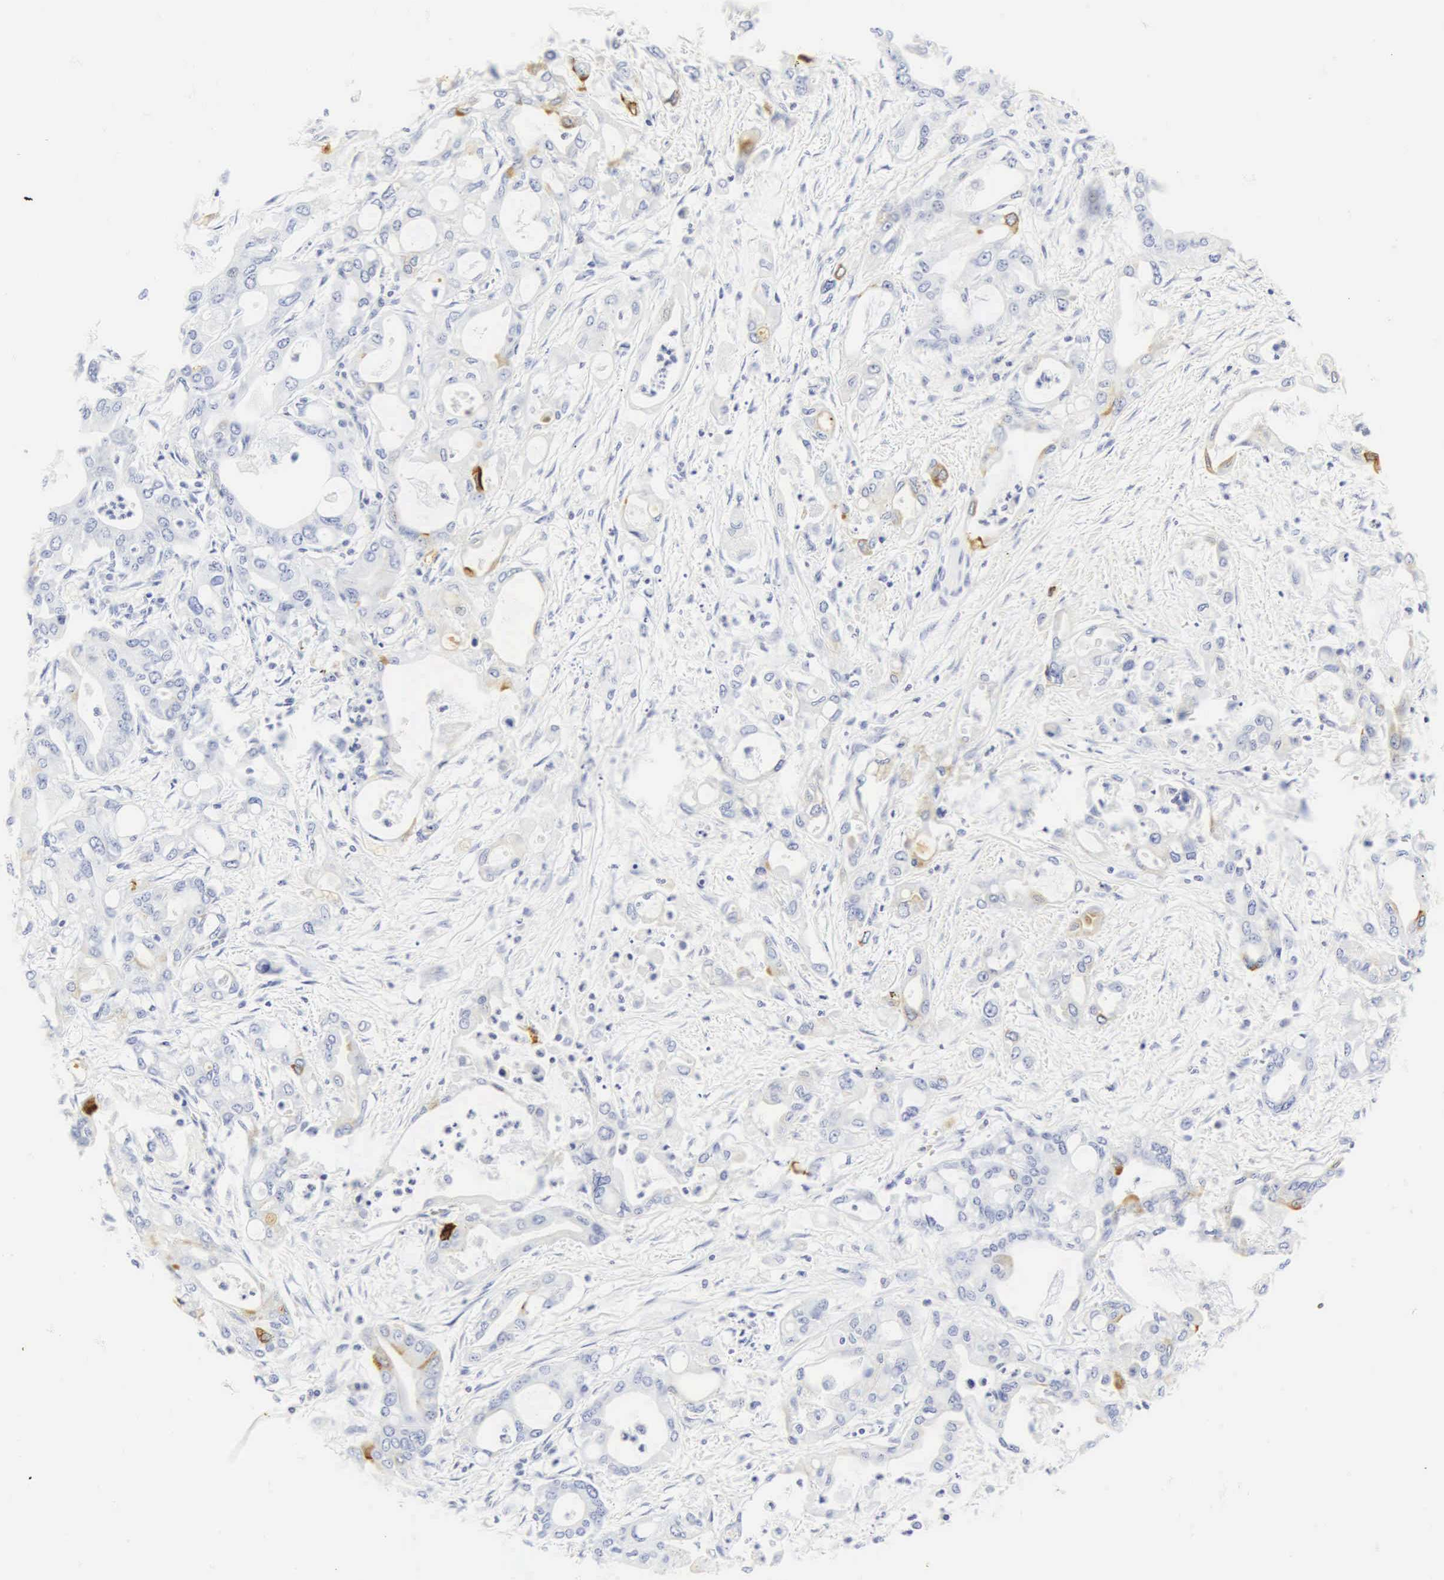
{"staining": {"intensity": "weak", "quantity": "<25%", "location": "cytoplasmic/membranous"}, "tissue": "pancreatic cancer", "cell_type": "Tumor cells", "image_type": "cancer", "snomed": [{"axis": "morphology", "description": "Adenocarcinoma, NOS"}, {"axis": "topography", "description": "Pancreas"}], "caption": "A photomicrograph of human pancreatic cancer is negative for staining in tumor cells. The staining was performed using DAB to visualize the protein expression in brown, while the nuclei were stained in blue with hematoxylin (Magnification: 20x).", "gene": "CGB3", "patient": {"sex": "female", "age": 57}}